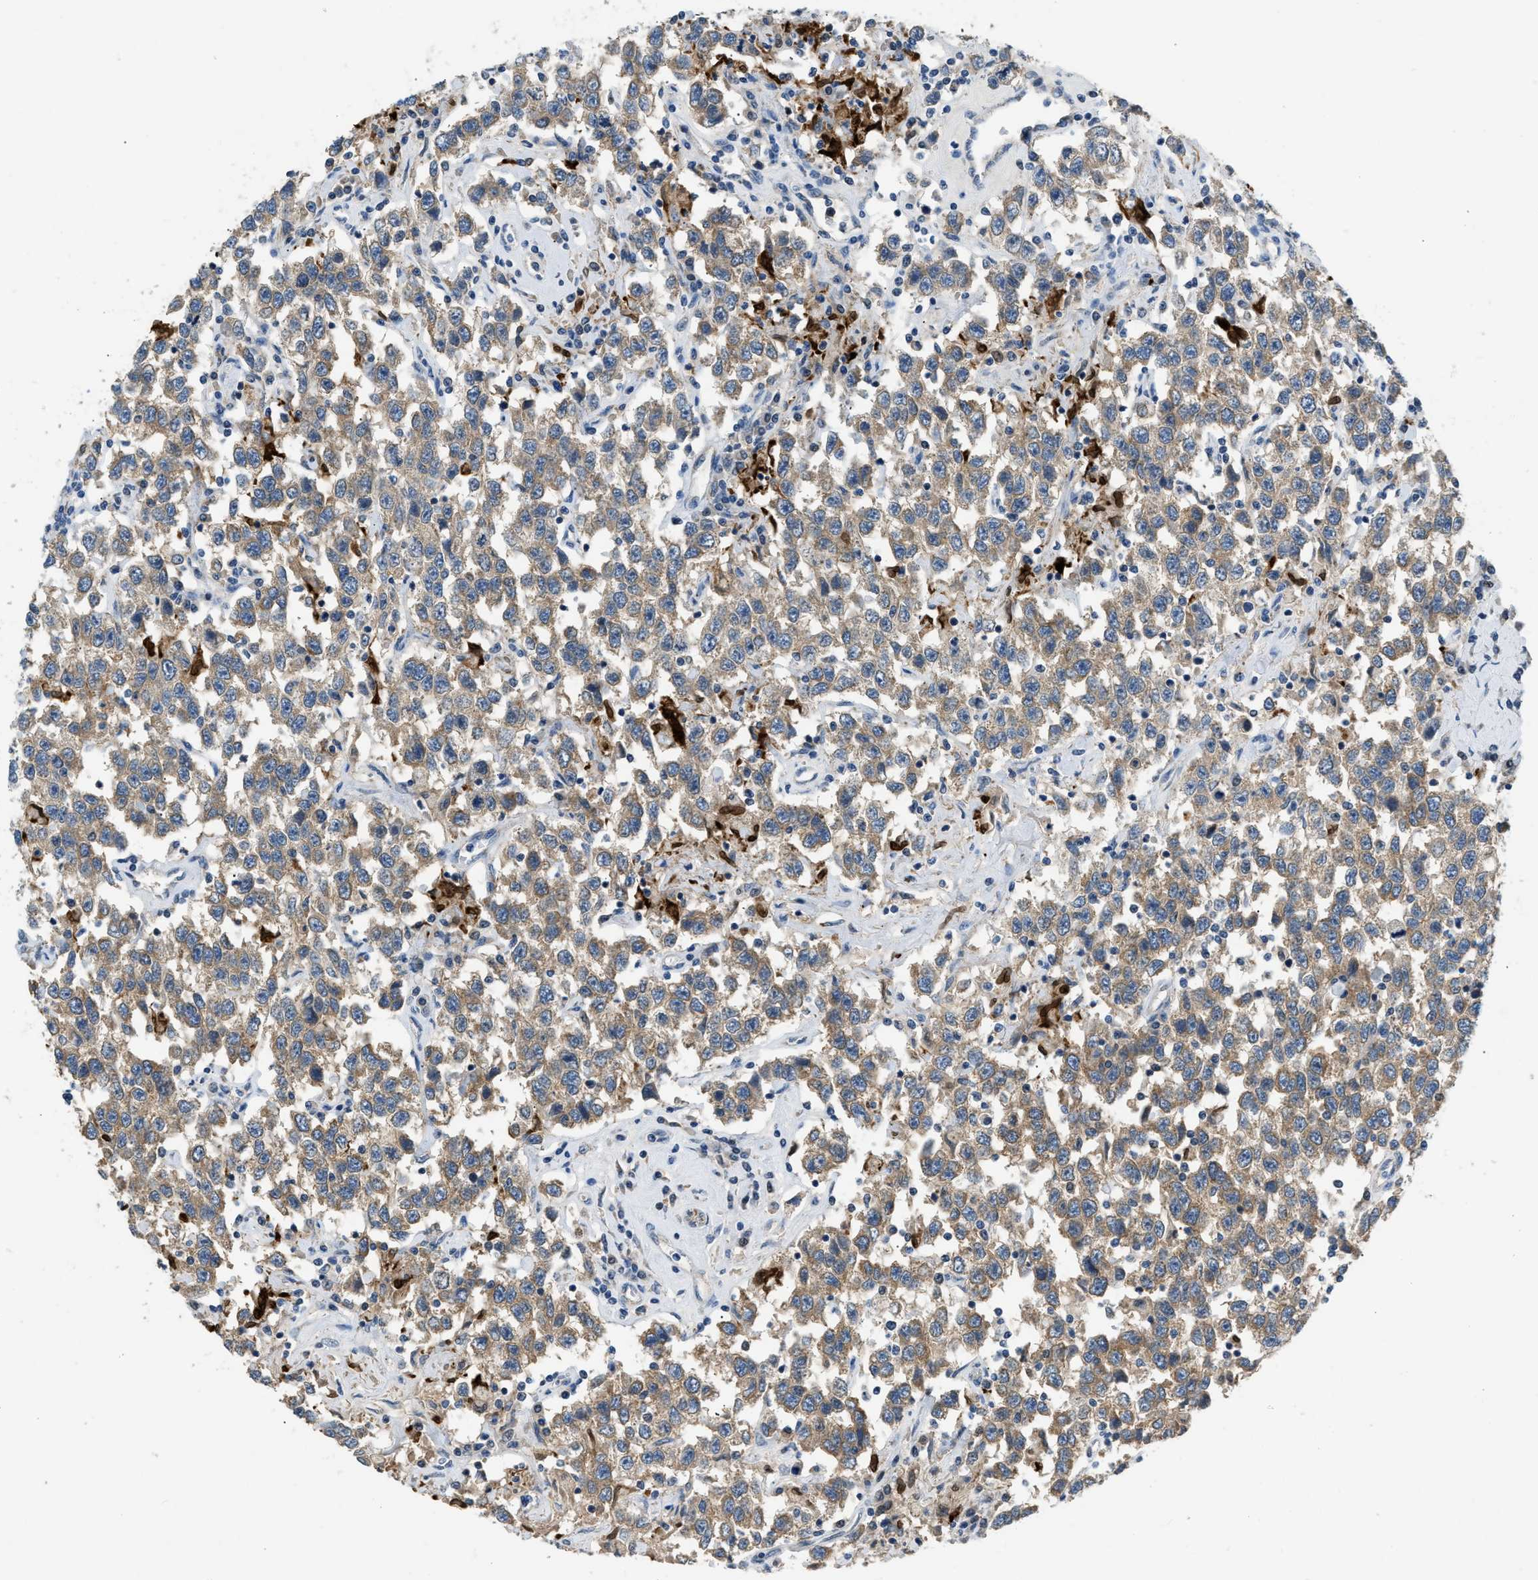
{"staining": {"intensity": "moderate", "quantity": ">75%", "location": "cytoplasmic/membranous"}, "tissue": "testis cancer", "cell_type": "Tumor cells", "image_type": "cancer", "snomed": [{"axis": "morphology", "description": "Seminoma, NOS"}, {"axis": "topography", "description": "Testis"}], "caption": "This is an image of immunohistochemistry staining of testis seminoma, which shows moderate expression in the cytoplasmic/membranous of tumor cells.", "gene": "TOMM34", "patient": {"sex": "male", "age": 41}}